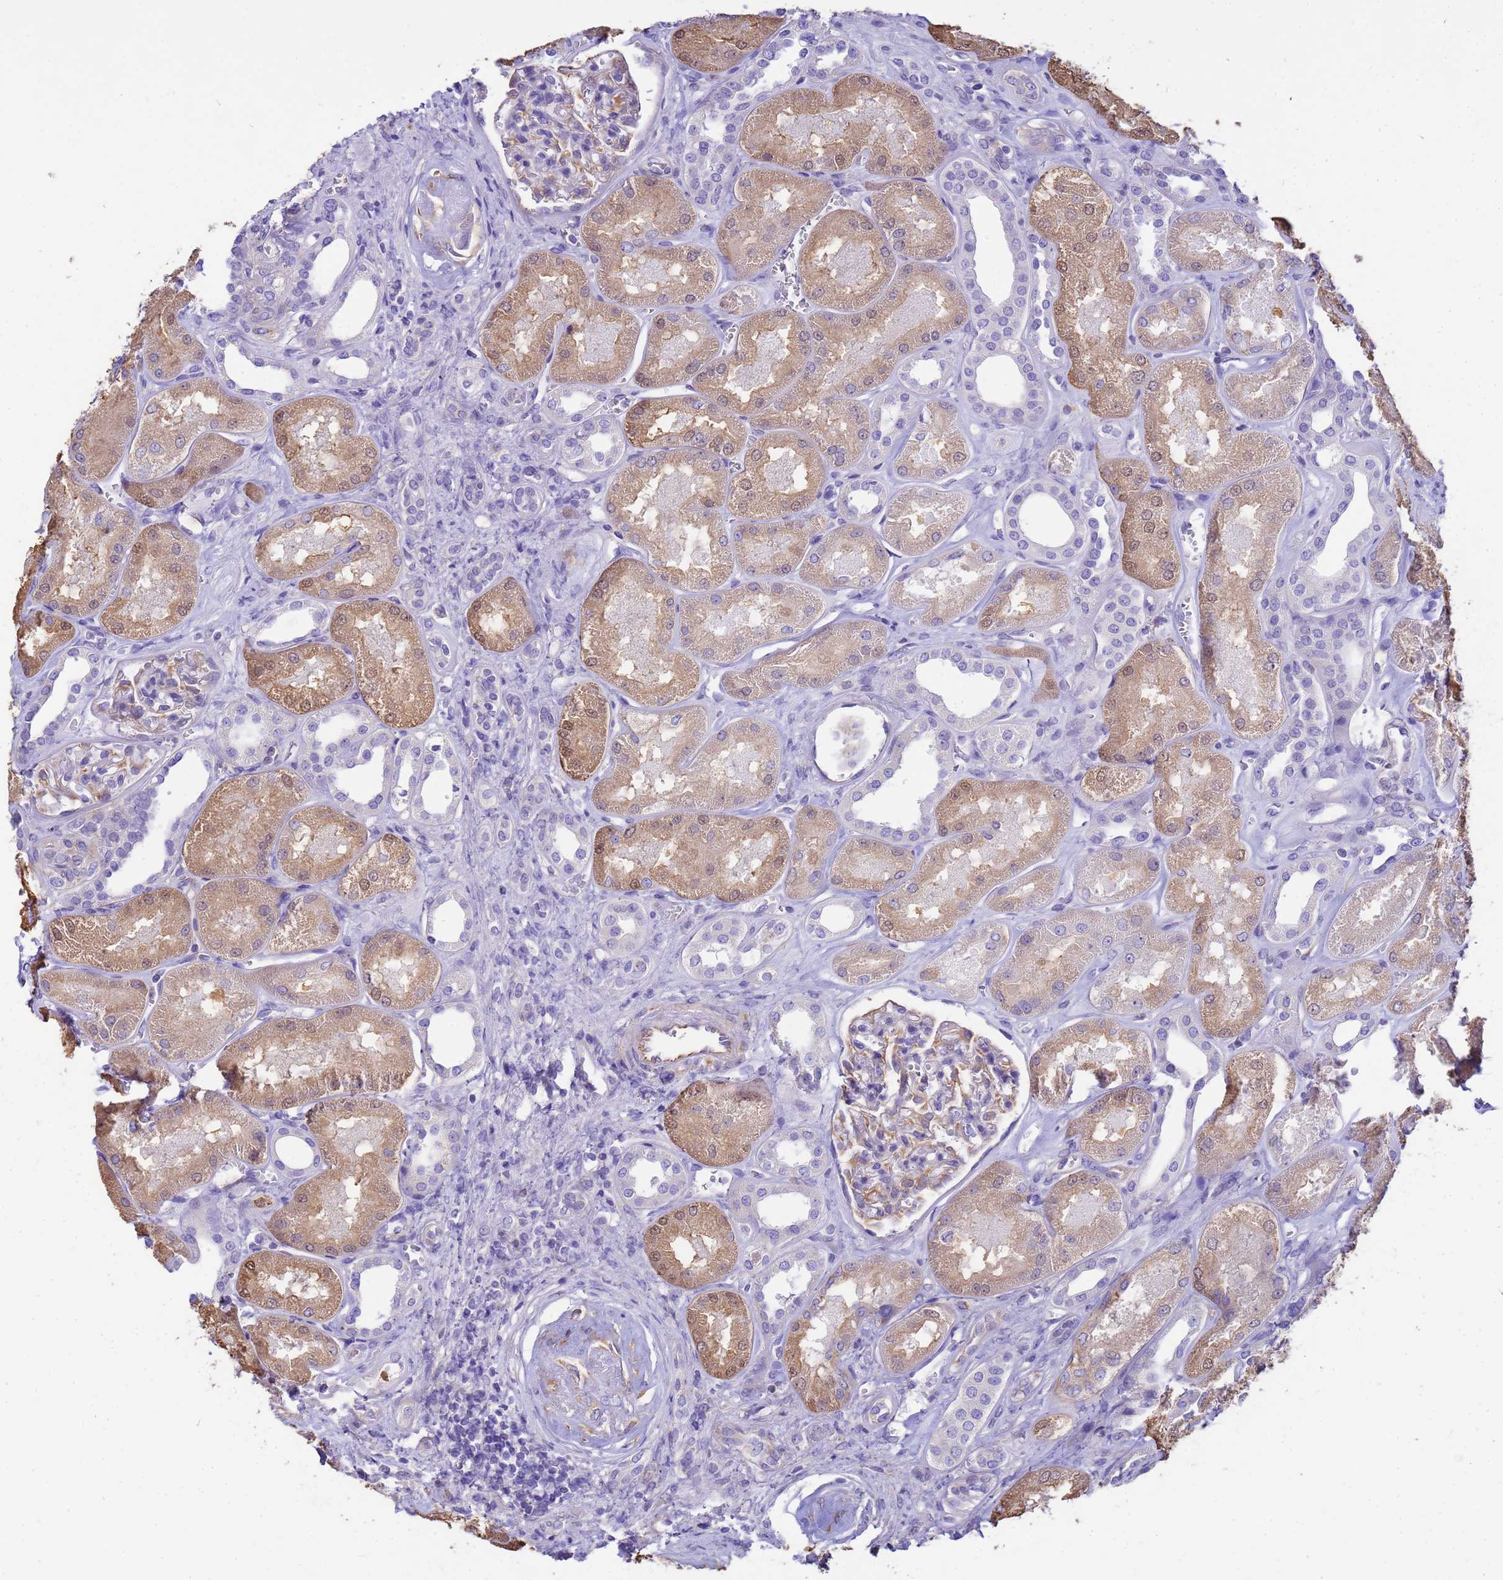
{"staining": {"intensity": "negative", "quantity": "none", "location": "none"}, "tissue": "kidney", "cell_type": "Cells in glomeruli", "image_type": "normal", "snomed": [{"axis": "morphology", "description": "Normal tissue, NOS"}, {"axis": "morphology", "description": "Adenocarcinoma, NOS"}, {"axis": "topography", "description": "Kidney"}], "caption": "DAB immunohistochemical staining of benign kidney displays no significant staining in cells in glomeruli.", "gene": "TCEAL3", "patient": {"sex": "female", "age": 68}}